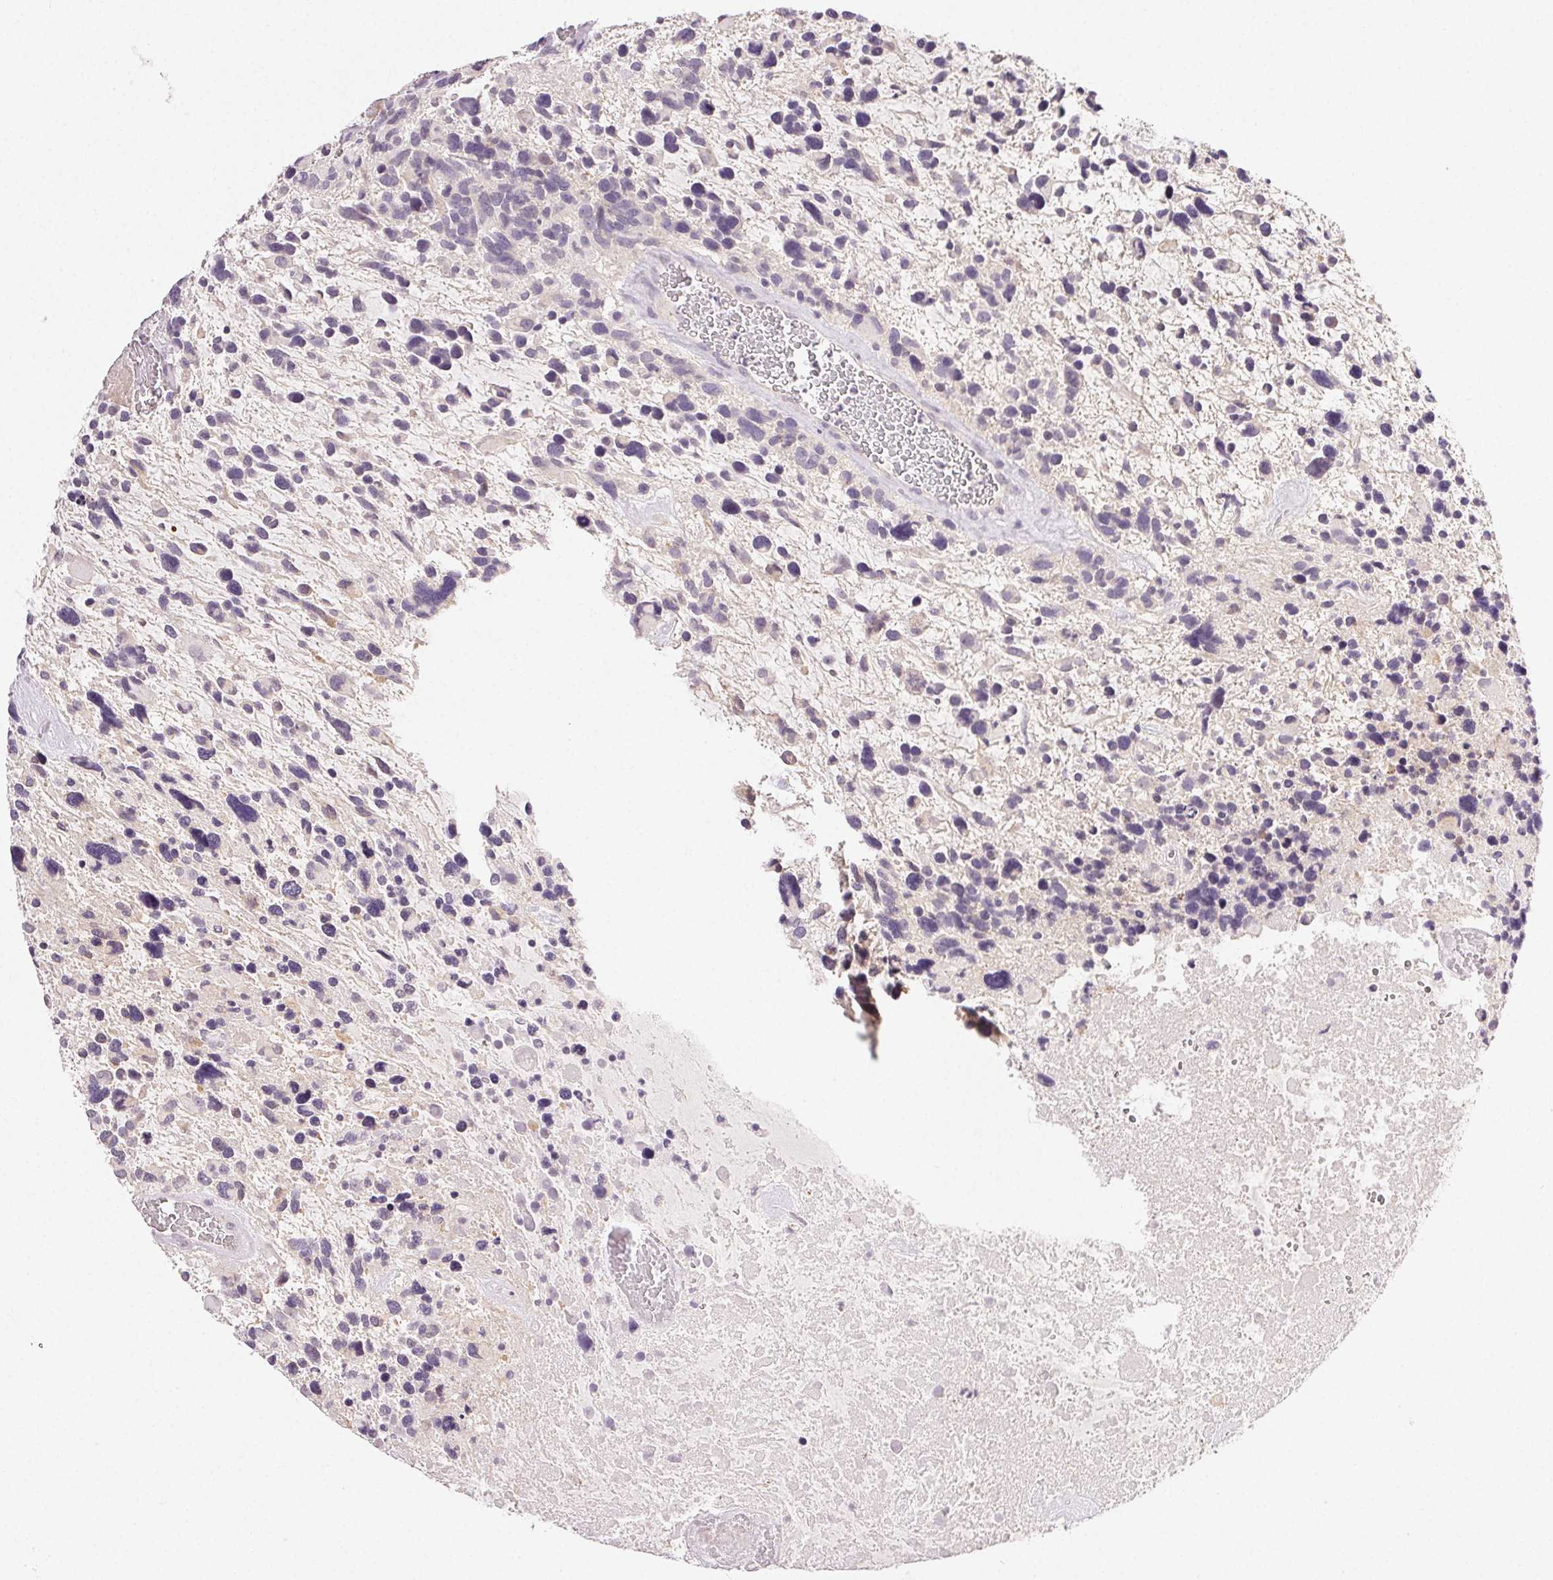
{"staining": {"intensity": "negative", "quantity": "none", "location": "none"}, "tissue": "glioma", "cell_type": "Tumor cells", "image_type": "cancer", "snomed": [{"axis": "morphology", "description": "Glioma, malignant, High grade"}, {"axis": "topography", "description": "Brain"}], "caption": "An immunohistochemistry photomicrograph of malignant glioma (high-grade) is shown. There is no staining in tumor cells of malignant glioma (high-grade). The staining is performed using DAB brown chromogen with nuclei counter-stained in using hematoxylin.", "gene": "PLCB1", "patient": {"sex": "male", "age": 49}}